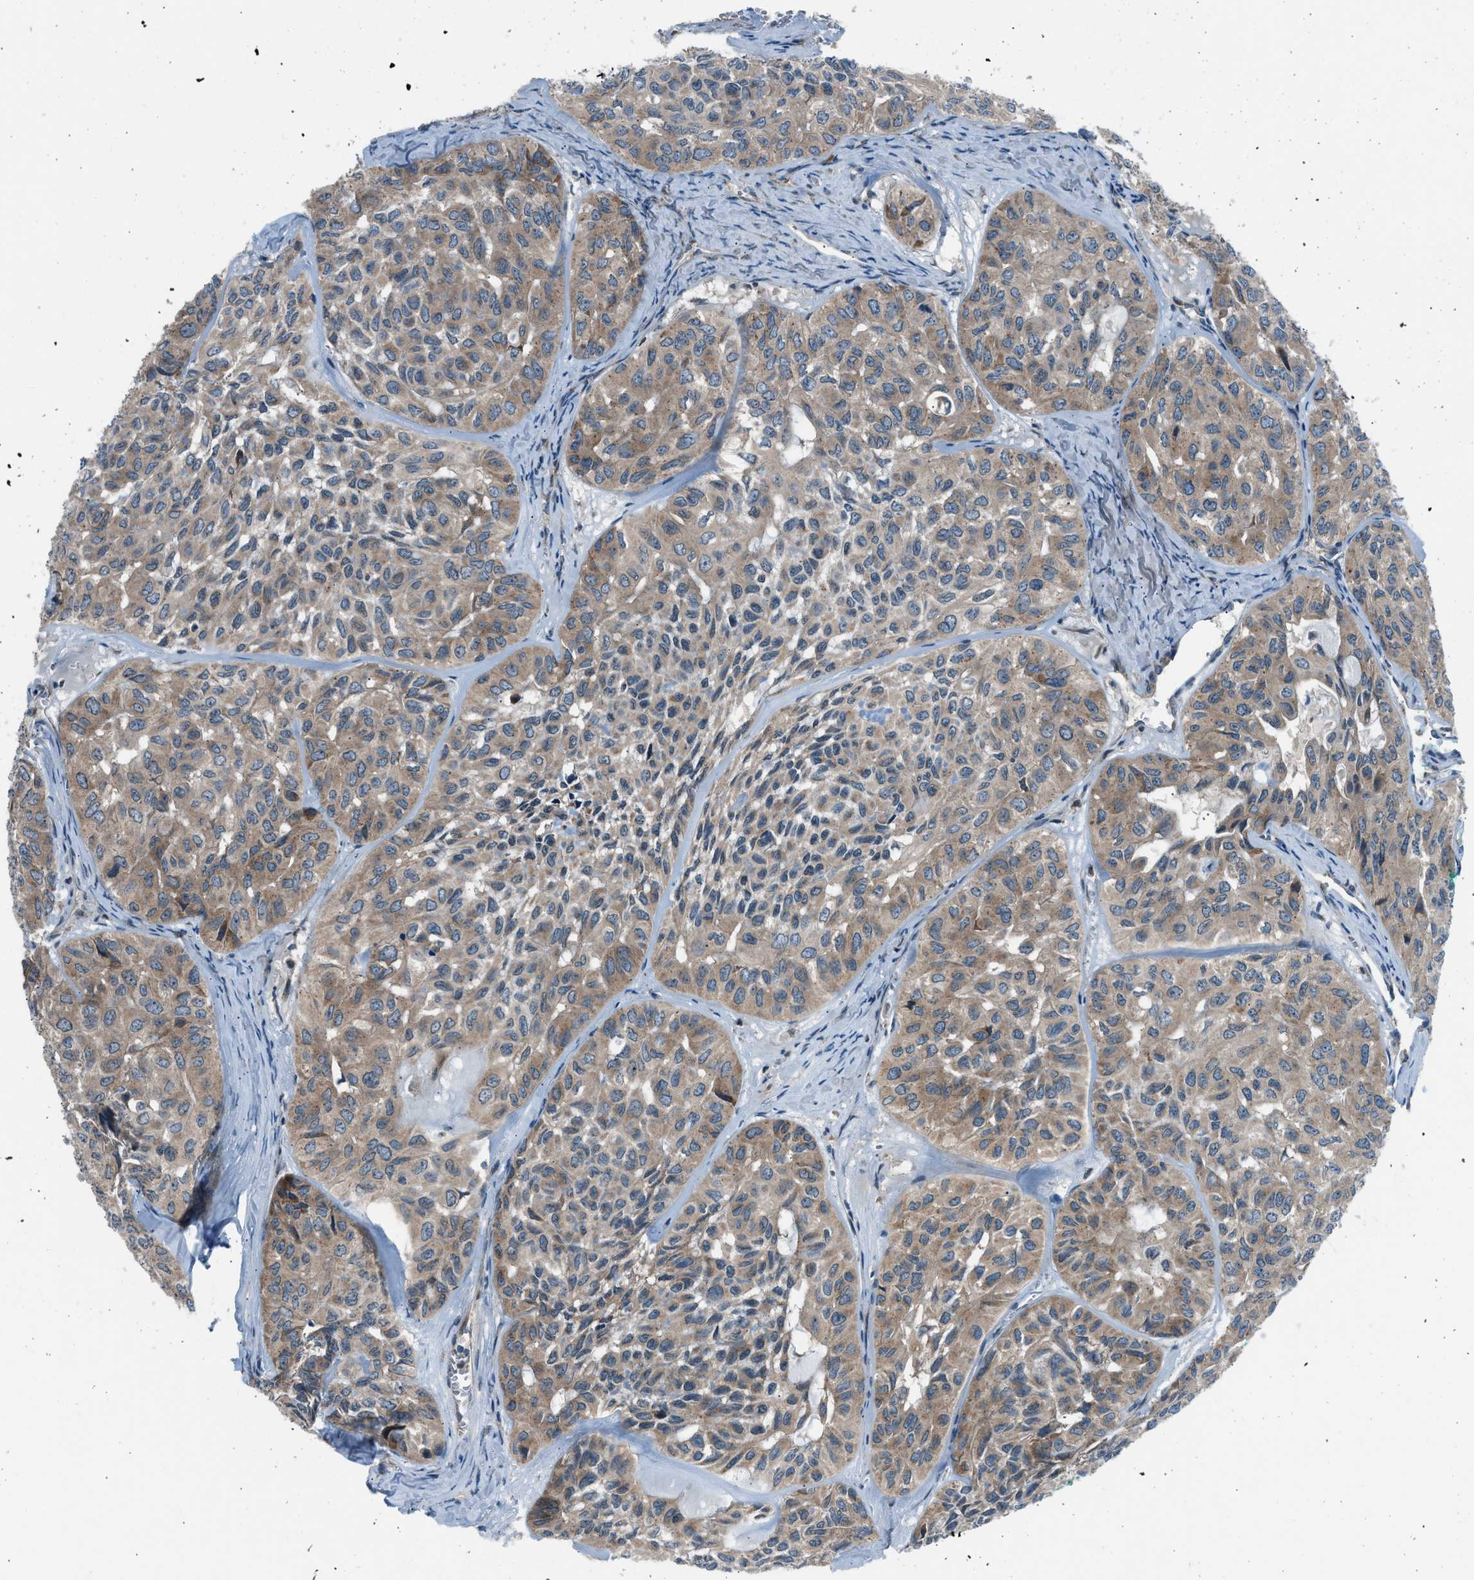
{"staining": {"intensity": "weak", "quantity": ">75%", "location": "cytoplasmic/membranous"}, "tissue": "head and neck cancer", "cell_type": "Tumor cells", "image_type": "cancer", "snomed": [{"axis": "morphology", "description": "Adenocarcinoma, NOS"}, {"axis": "topography", "description": "Salivary gland, NOS"}, {"axis": "topography", "description": "Head-Neck"}], "caption": "A micrograph of head and neck cancer stained for a protein displays weak cytoplasmic/membranous brown staining in tumor cells.", "gene": "EDARADD", "patient": {"sex": "female", "age": 76}}